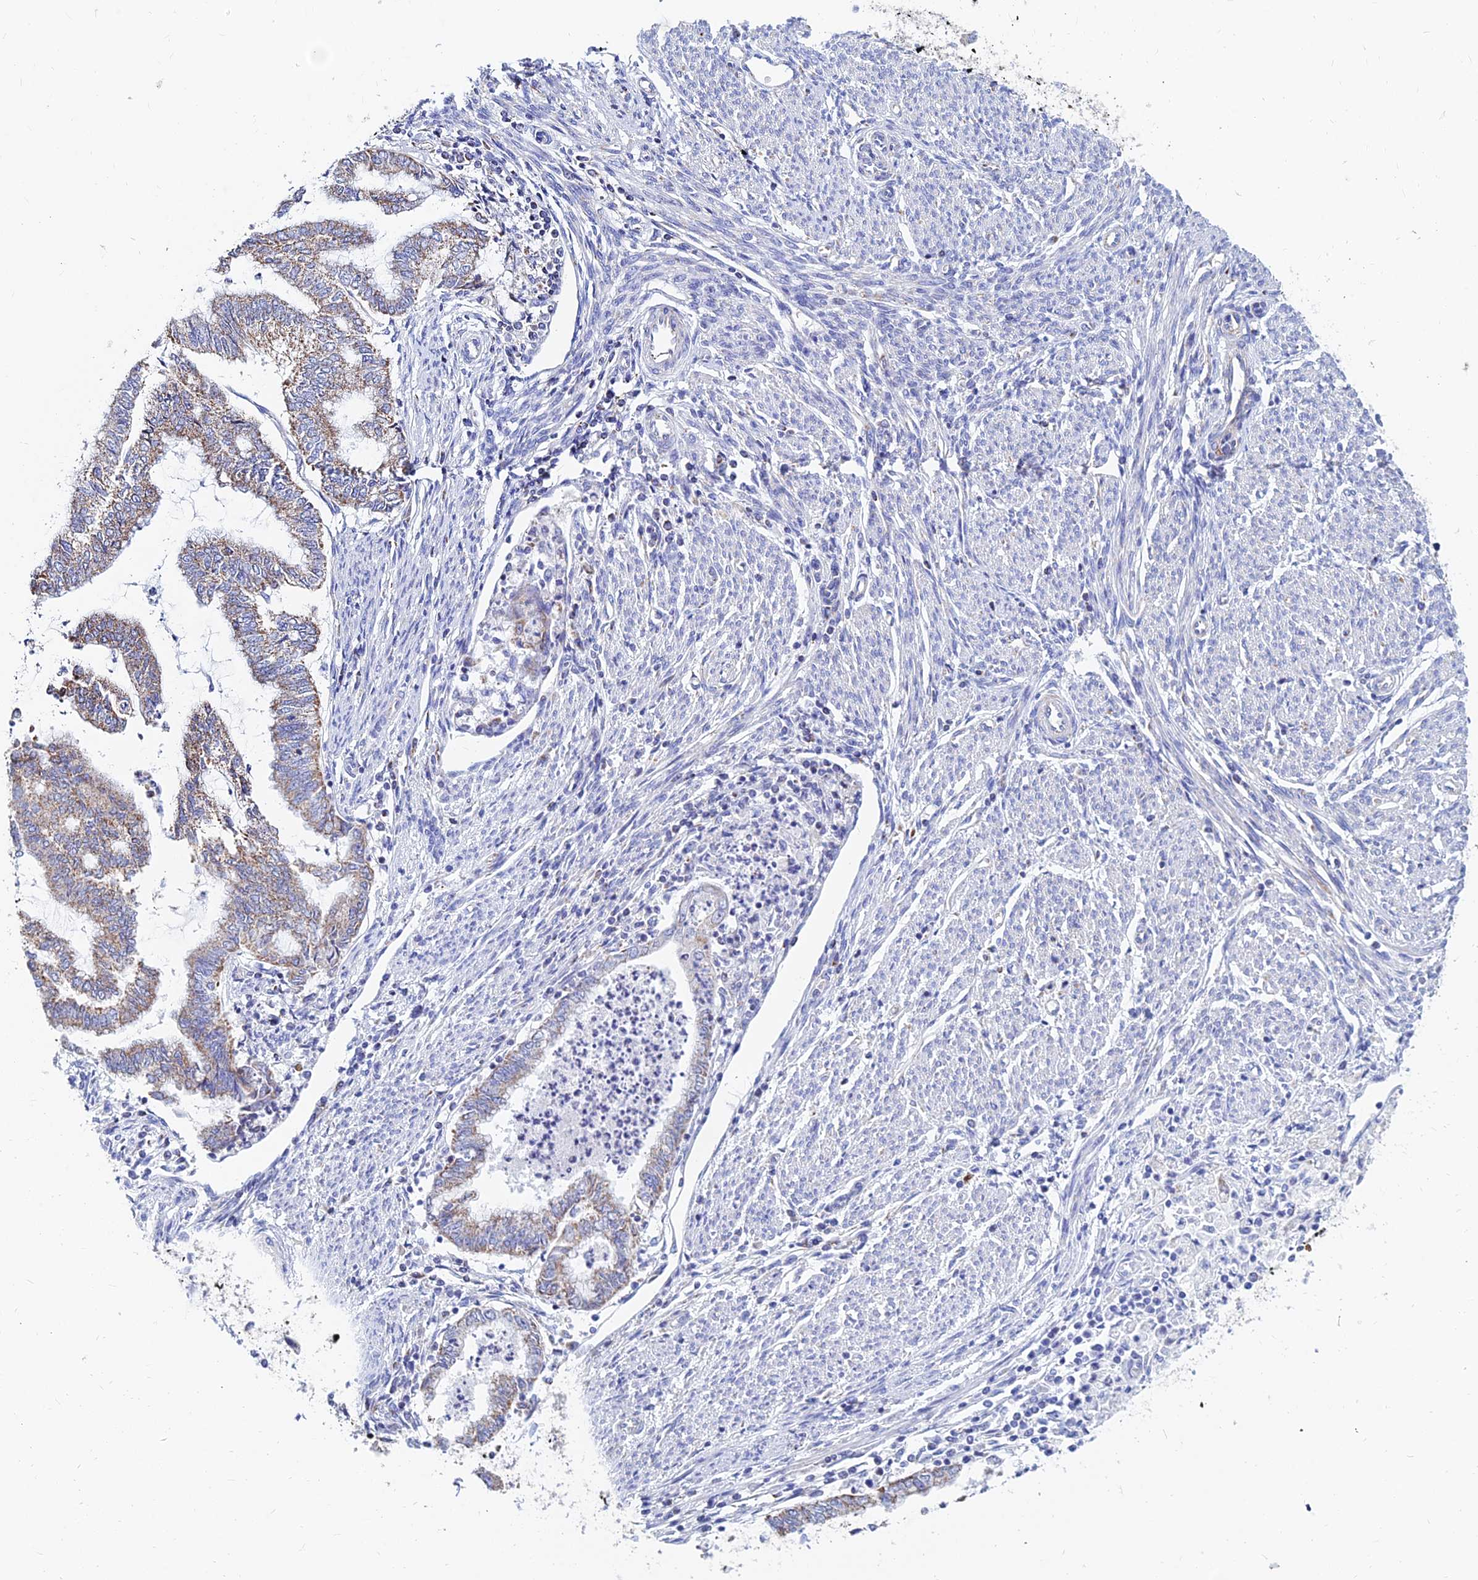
{"staining": {"intensity": "weak", "quantity": "25%-75%", "location": "cytoplasmic/membranous"}, "tissue": "endometrial cancer", "cell_type": "Tumor cells", "image_type": "cancer", "snomed": [{"axis": "morphology", "description": "Adenocarcinoma, NOS"}, {"axis": "topography", "description": "Endometrium"}], "caption": "IHC of endometrial cancer (adenocarcinoma) shows low levels of weak cytoplasmic/membranous staining in approximately 25%-75% of tumor cells.", "gene": "MGST1", "patient": {"sex": "female", "age": 79}}